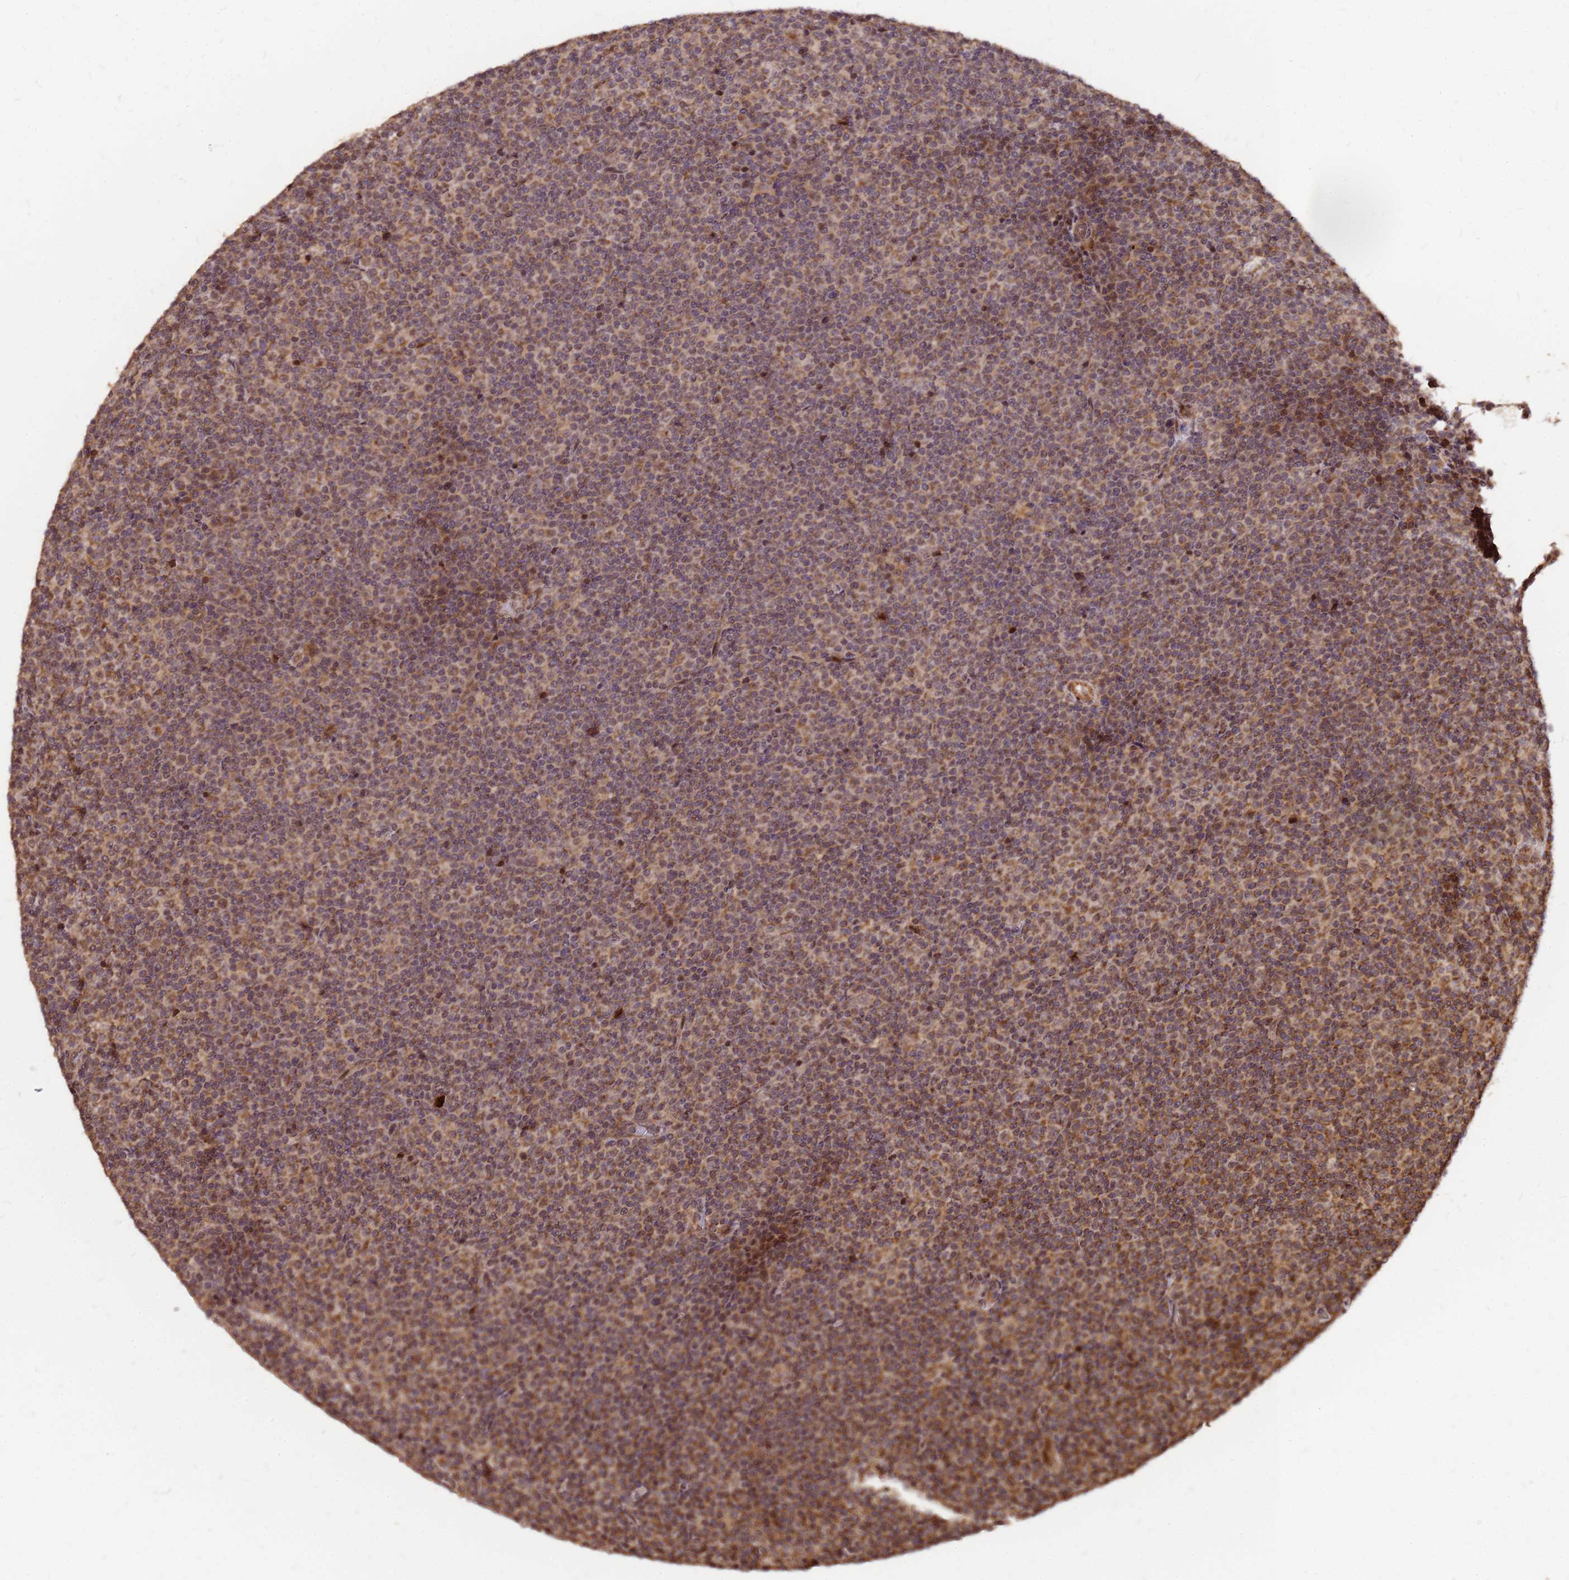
{"staining": {"intensity": "moderate", "quantity": ">75%", "location": "cytoplasmic/membranous"}, "tissue": "lymphoma", "cell_type": "Tumor cells", "image_type": "cancer", "snomed": [{"axis": "morphology", "description": "Malignant lymphoma, non-Hodgkin's type, Low grade"}, {"axis": "topography", "description": "Lymph node"}], "caption": "A brown stain shows moderate cytoplasmic/membranous expression of a protein in low-grade malignant lymphoma, non-Hodgkin's type tumor cells.", "gene": "GPATCH8", "patient": {"sex": "female", "age": 67}}